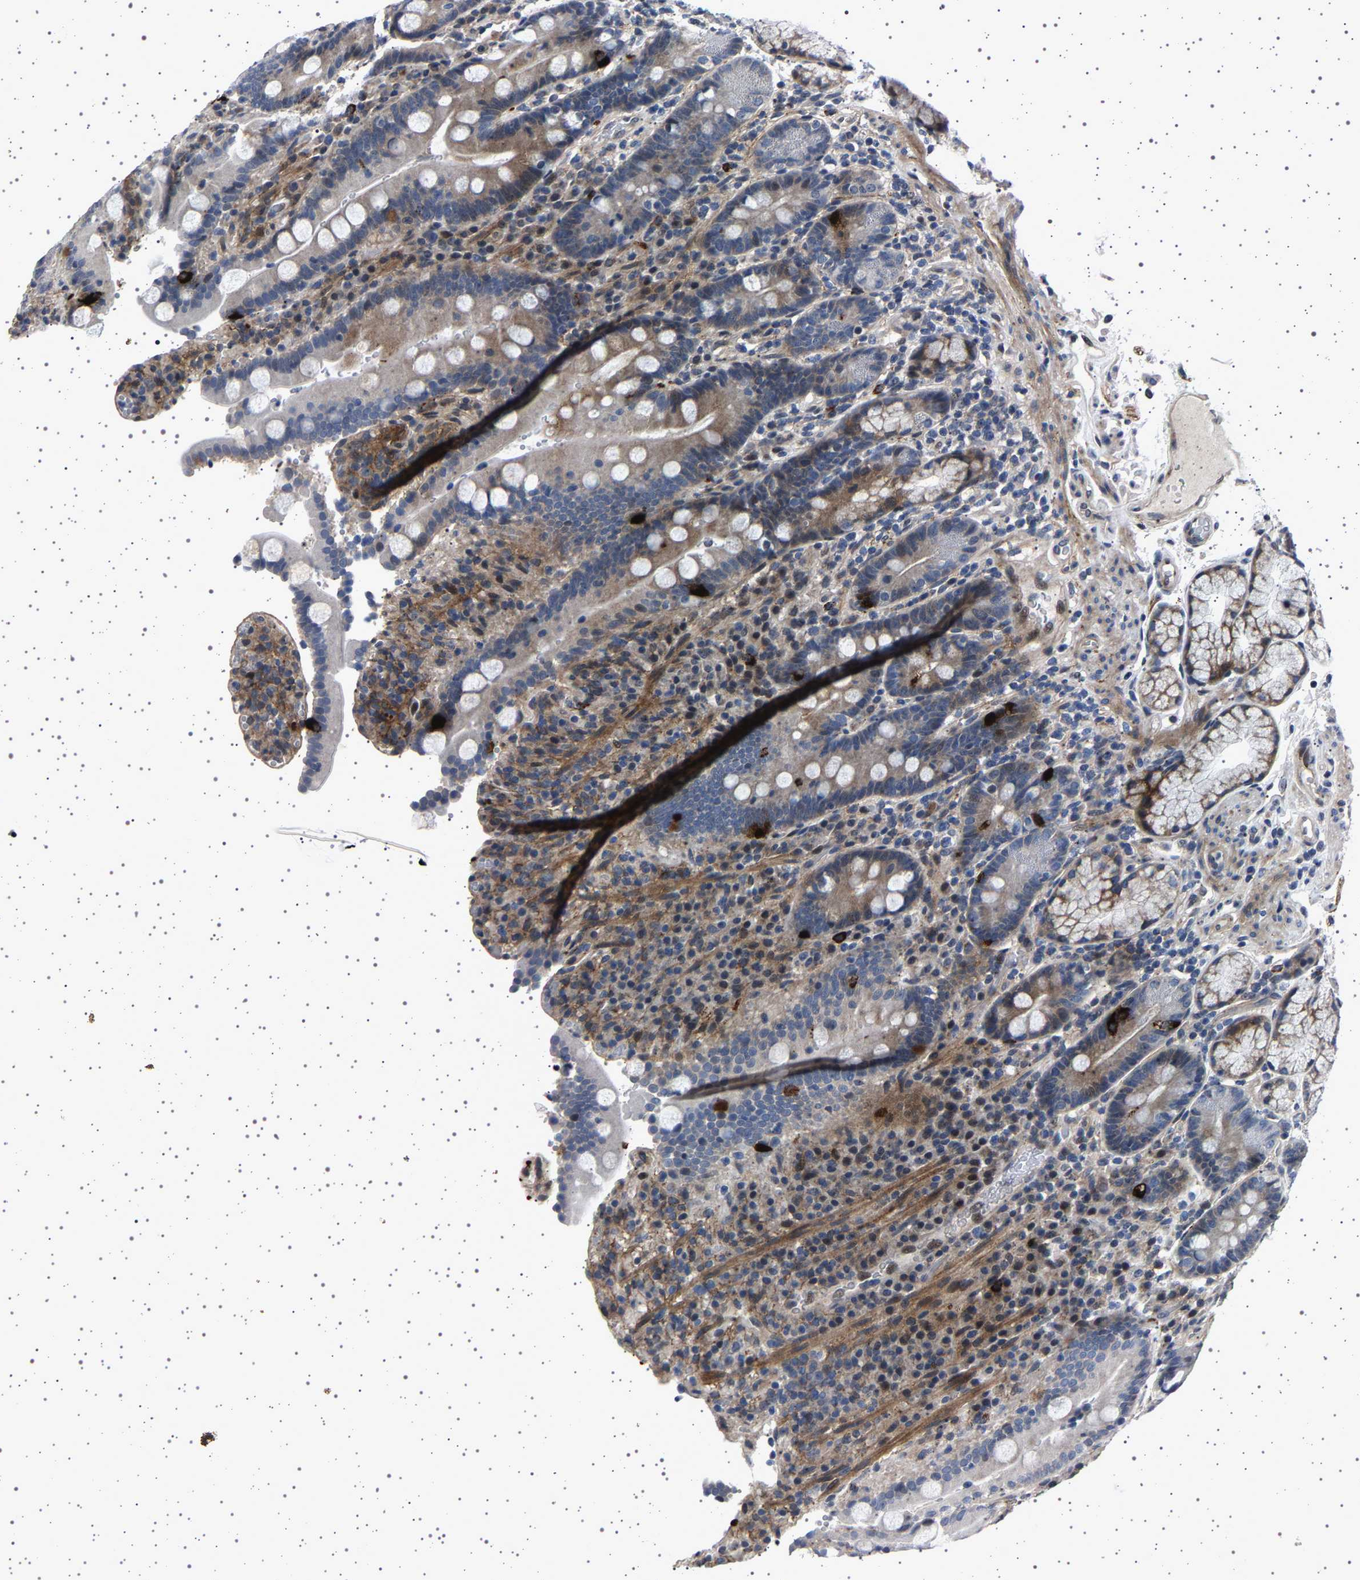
{"staining": {"intensity": "moderate", "quantity": "25%-75%", "location": "cytoplasmic/membranous"}, "tissue": "duodenum", "cell_type": "Glandular cells", "image_type": "normal", "snomed": [{"axis": "morphology", "description": "Normal tissue, NOS"}, {"axis": "topography", "description": "Small intestine, NOS"}], "caption": "Protein staining shows moderate cytoplasmic/membranous staining in approximately 25%-75% of glandular cells in unremarkable duodenum. (Stains: DAB in brown, nuclei in blue, Microscopy: brightfield microscopy at high magnification).", "gene": "PAK5", "patient": {"sex": "female", "age": 71}}